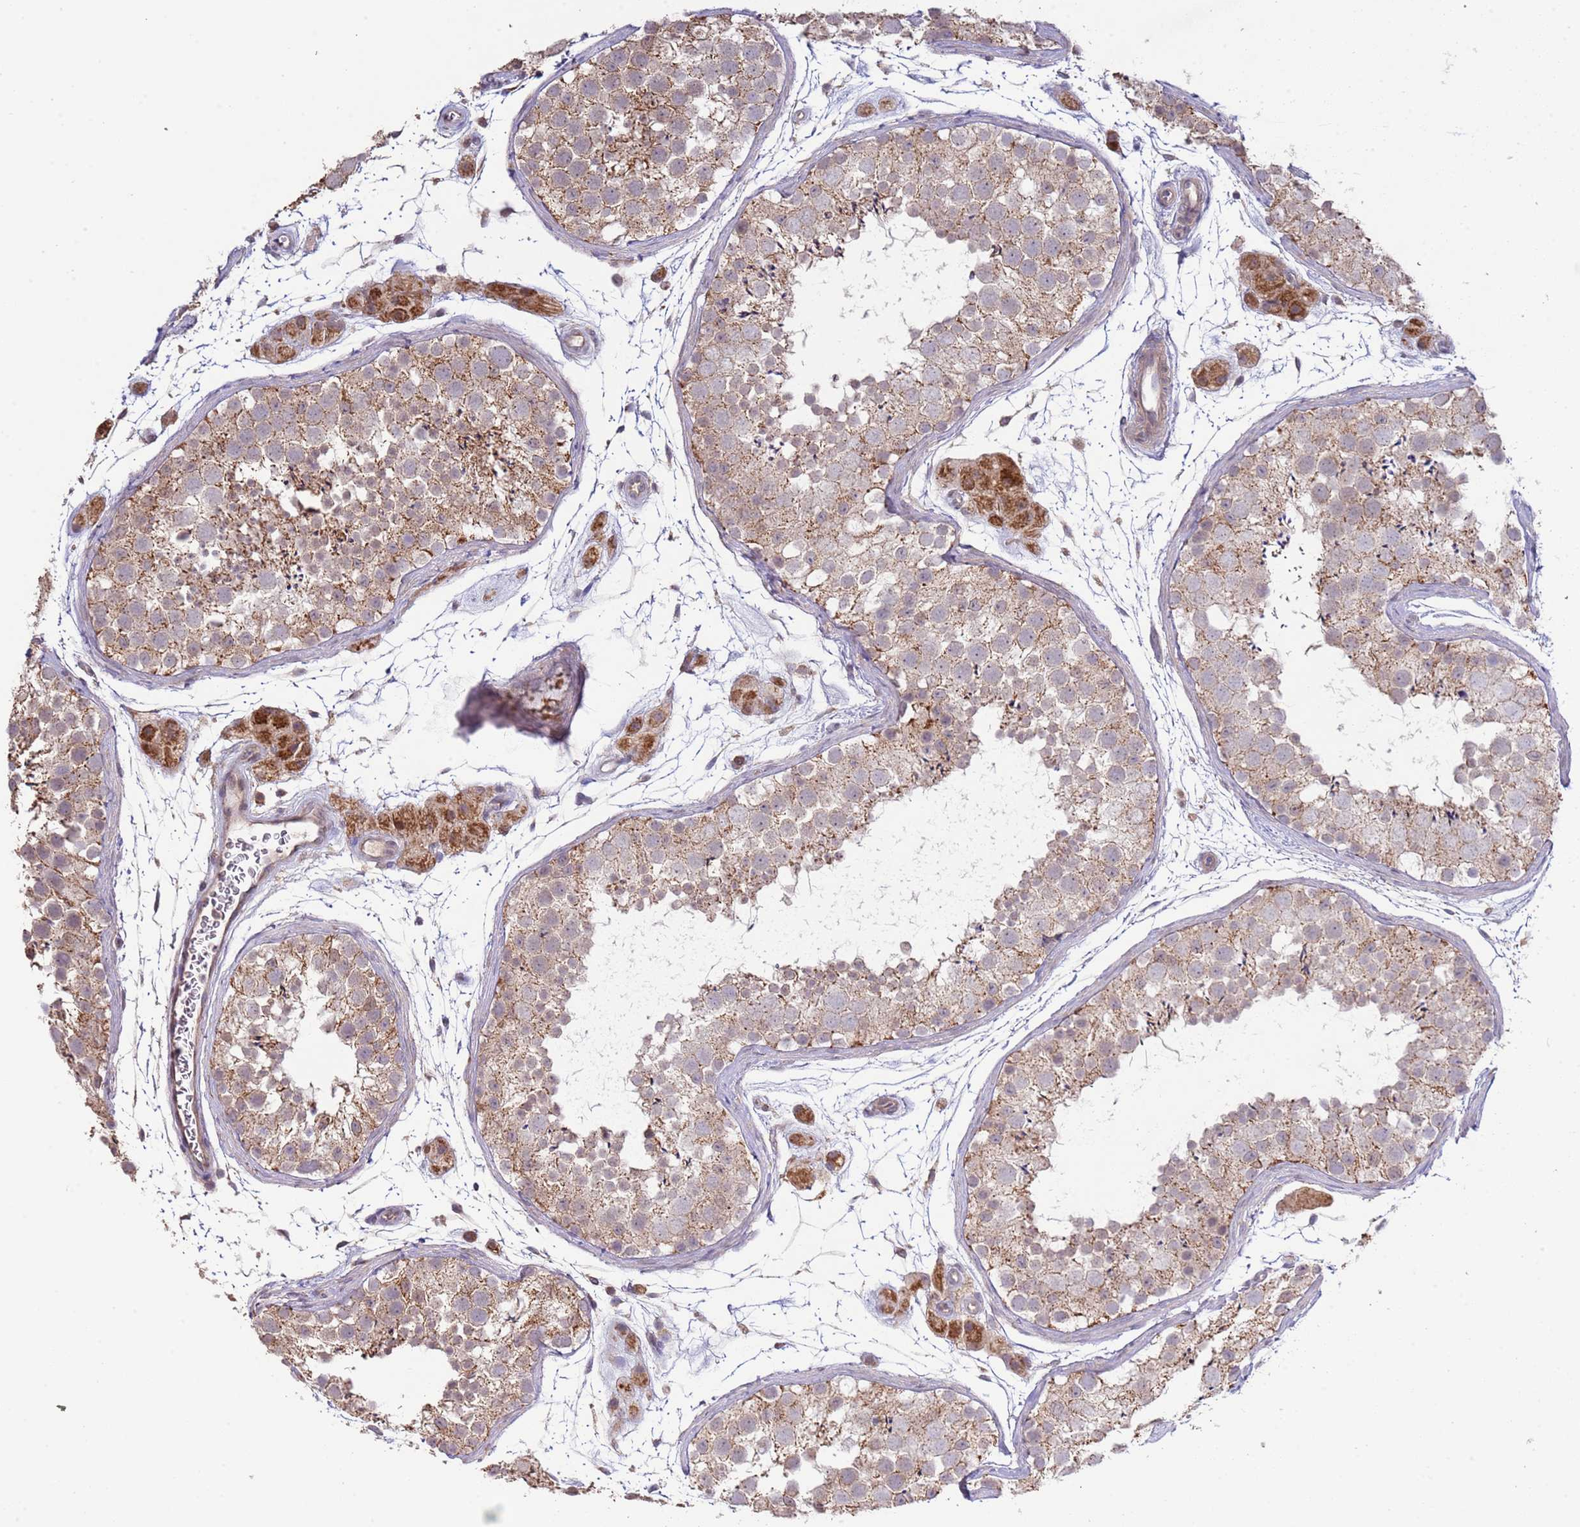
{"staining": {"intensity": "moderate", "quantity": ">75%", "location": "cytoplasmic/membranous"}, "tissue": "testis", "cell_type": "Cells in seminiferous ducts", "image_type": "normal", "snomed": [{"axis": "morphology", "description": "Normal tissue, NOS"}, {"axis": "topography", "description": "Testis"}], "caption": "Immunohistochemical staining of normal testis shows moderate cytoplasmic/membranous protein staining in about >75% of cells in seminiferous ducts. Using DAB (3,3'-diaminobenzidine) (brown) and hematoxylin (blue) stains, captured at high magnification using brightfield microscopy.", "gene": "IVD", "patient": {"sex": "male", "age": 41}}